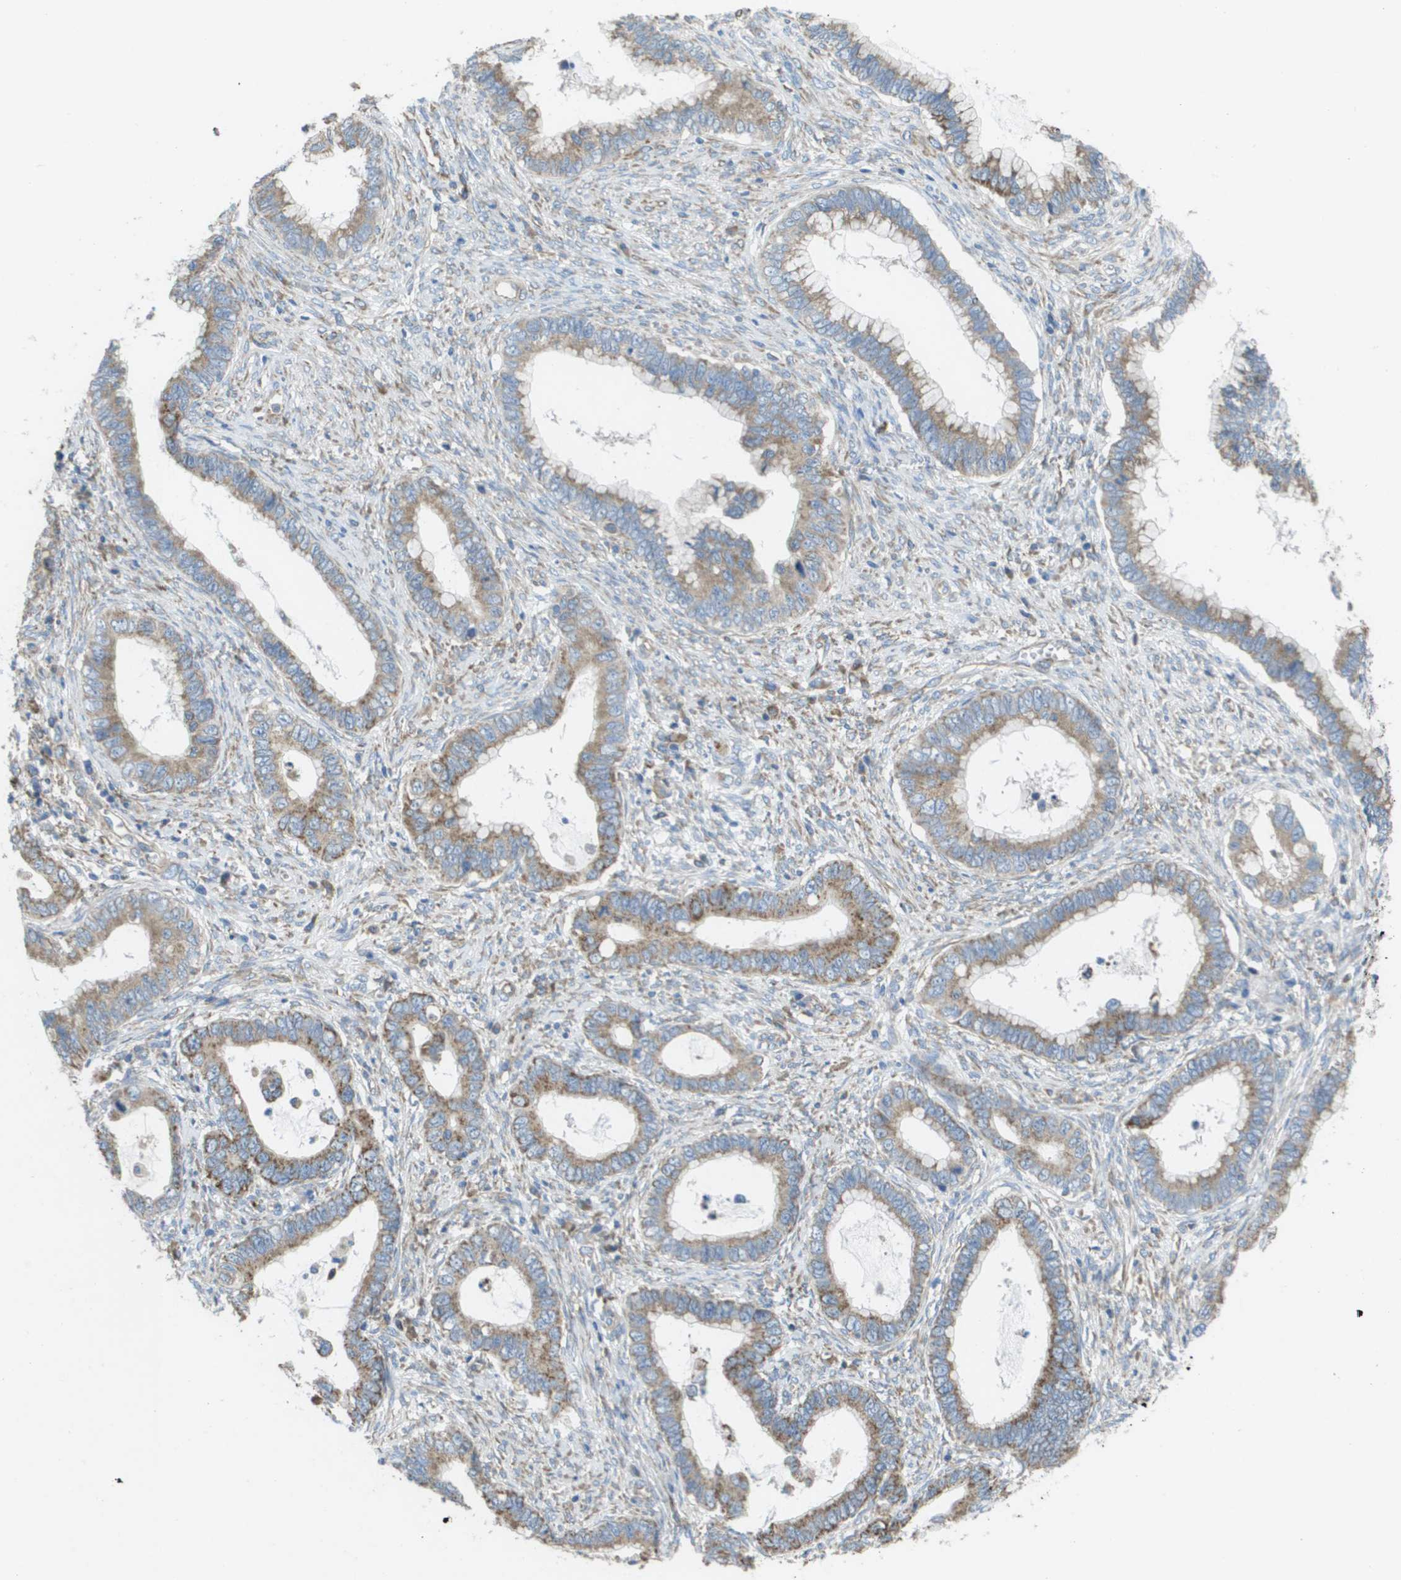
{"staining": {"intensity": "moderate", "quantity": ">75%", "location": "cytoplasmic/membranous"}, "tissue": "cervical cancer", "cell_type": "Tumor cells", "image_type": "cancer", "snomed": [{"axis": "morphology", "description": "Adenocarcinoma, NOS"}, {"axis": "topography", "description": "Cervix"}], "caption": "DAB immunohistochemical staining of human cervical cancer (adenocarcinoma) reveals moderate cytoplasmic/membranous protein positivity in about >75% of tumor cells. (IHC, brightfield microscopy, high magnification).", "gene": "CLCN2", "patient": {"sex": "female", "age": 44}}